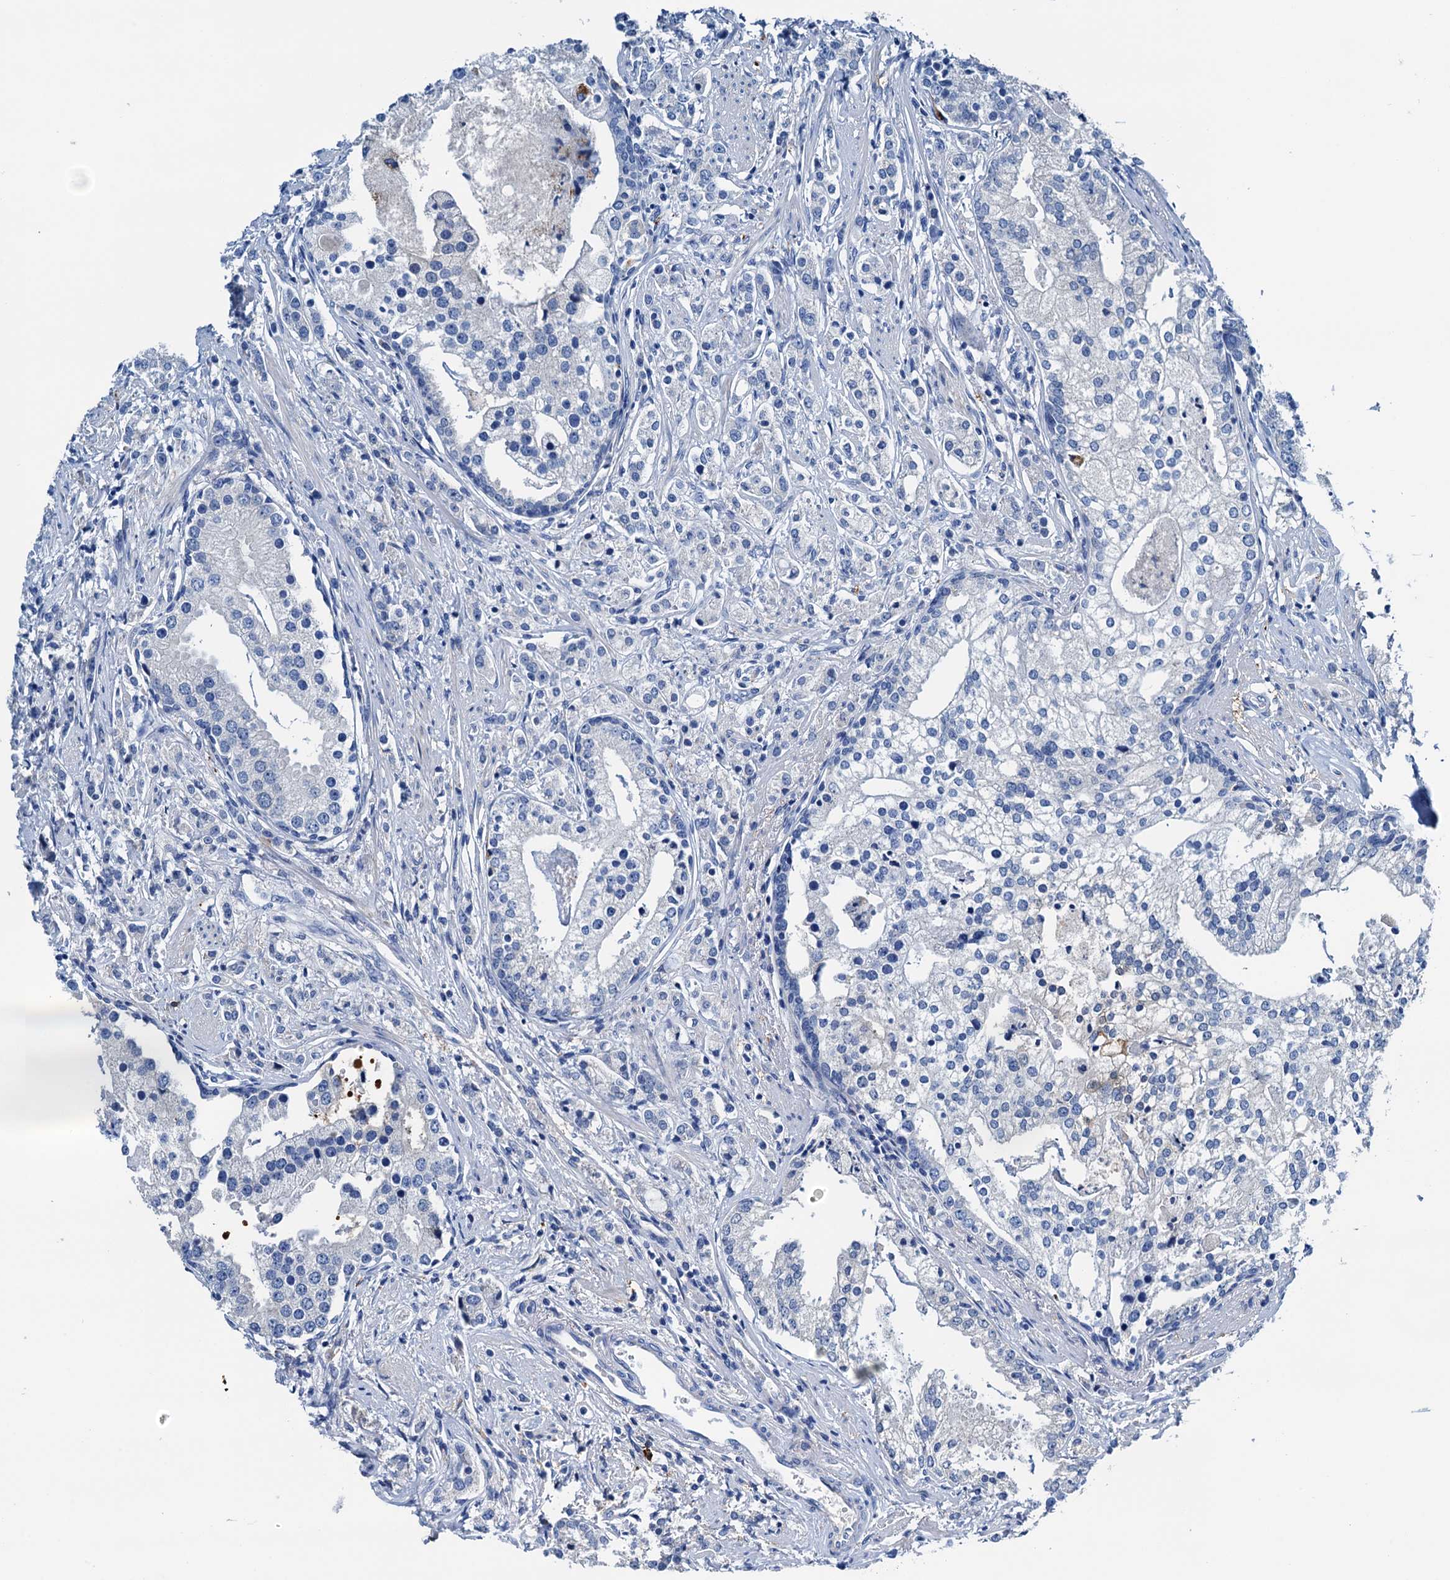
{"staining": {"intensity": "negative", "quantity": "none", "location": "none"}, "tissue": "prostate cancer", "cell_type": "Tumor cells", "image_type": "cancer", "snomed": [{"axis": "morphology", "description": "Adenocarcinoma, High grade"}, {"axis": "topography", "description": "Prostate"}], "caption": "Tumor cells are negative for brown protein staining in prostate cancer (adenocarcinoma (high-grade)).", "gene": "C1QTNF4", "patient": {"sex": "male", "age": 69}}